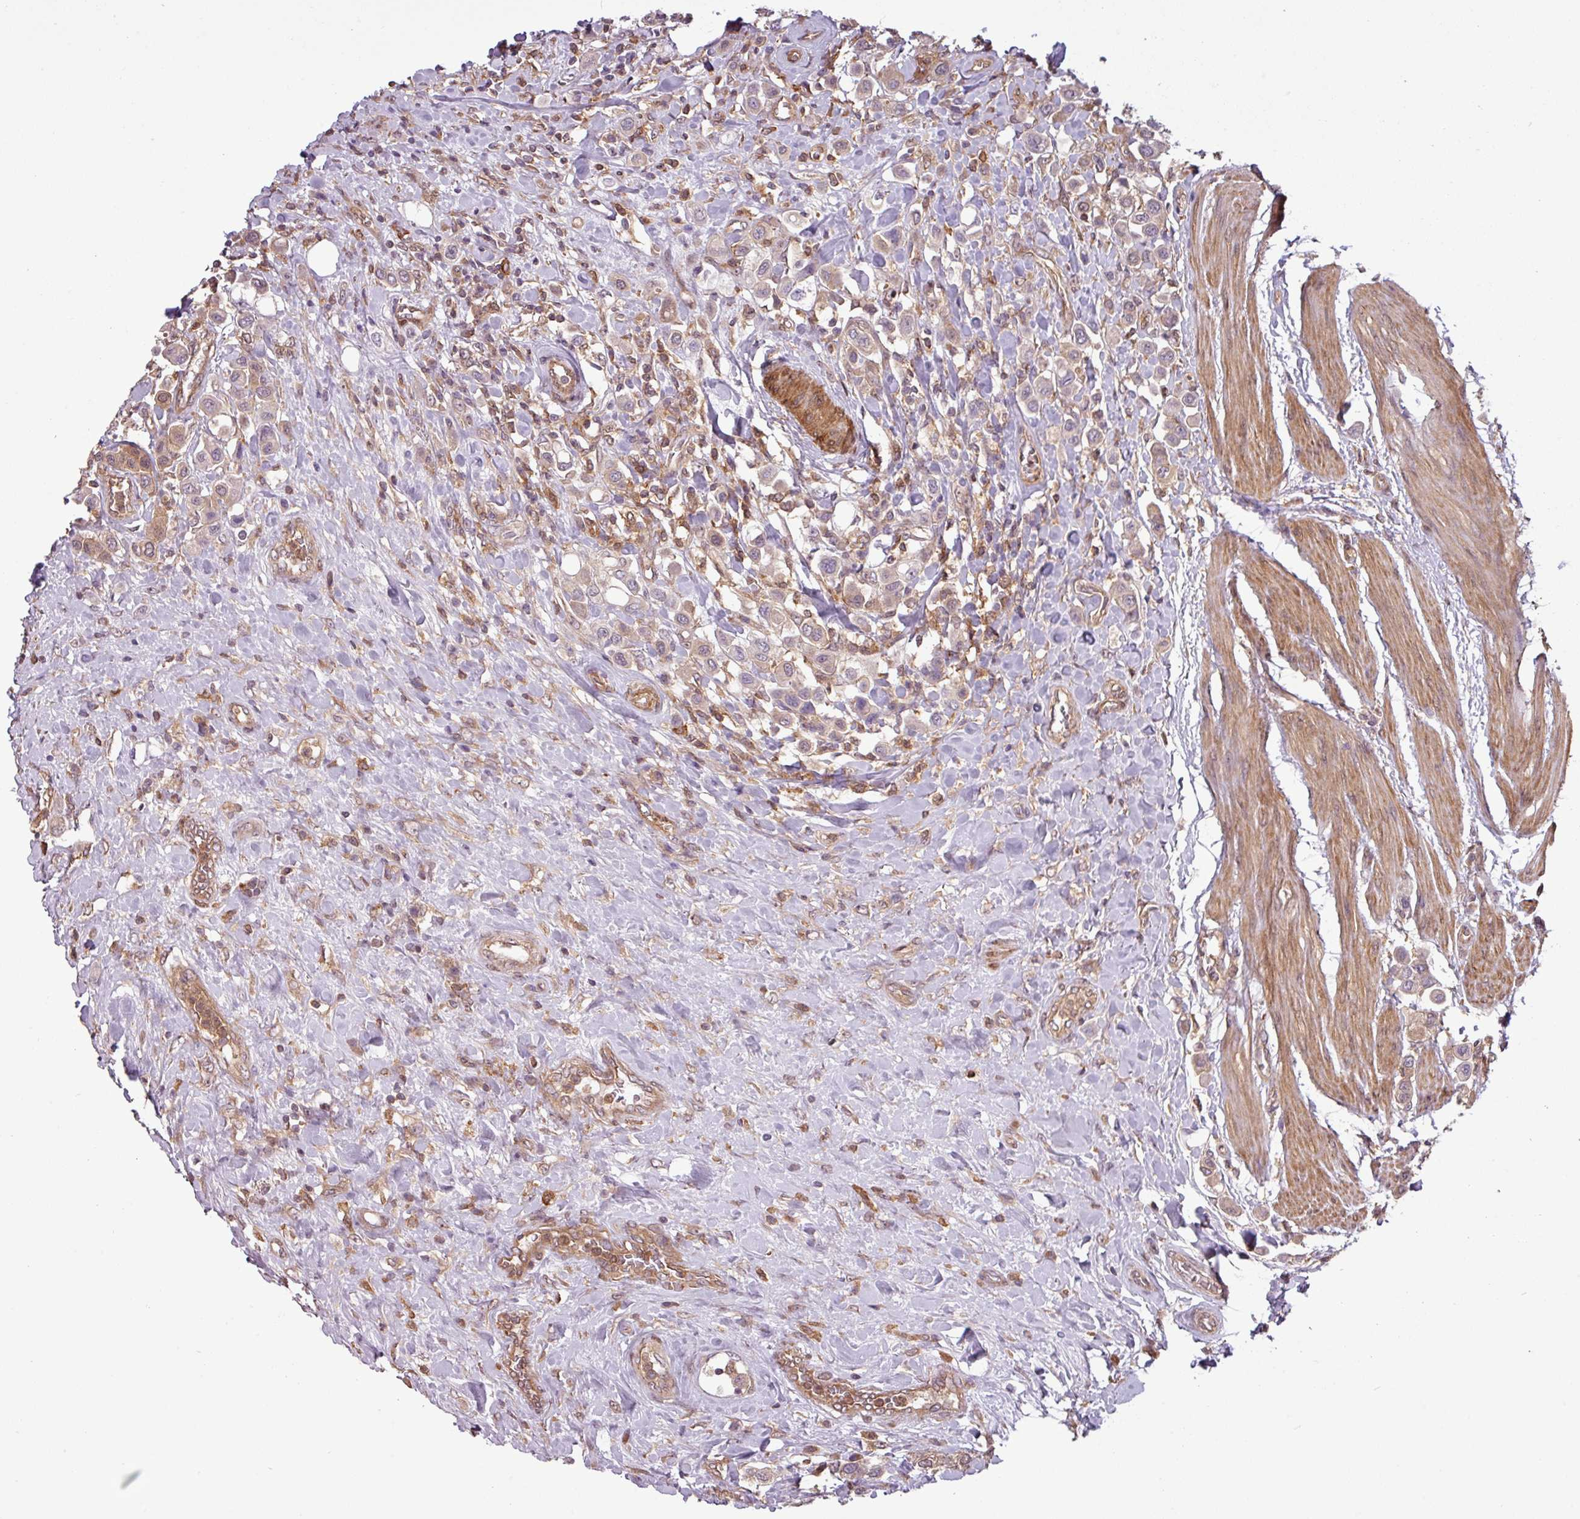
{"staining": {"intensity": "weak", "quantity": "<25%", "location": "cytoplasmic/membranous"}, "tissue": "urothelial cancer", "cell_type": "Tumor cells", "image_type": "cancer", "snomed": [{"axis": "morphology", "description": "Urothelial carcinoma, High grade"}, {"axis": "topography", "description": "Urinary bladder"}], "caption": "This is an IHC image of urothelial carcinoma (high-grade). There is no positivity in tumor cells.", "gene": "SH3BGRL", "patient": {"sex": "male", "age": 50}}